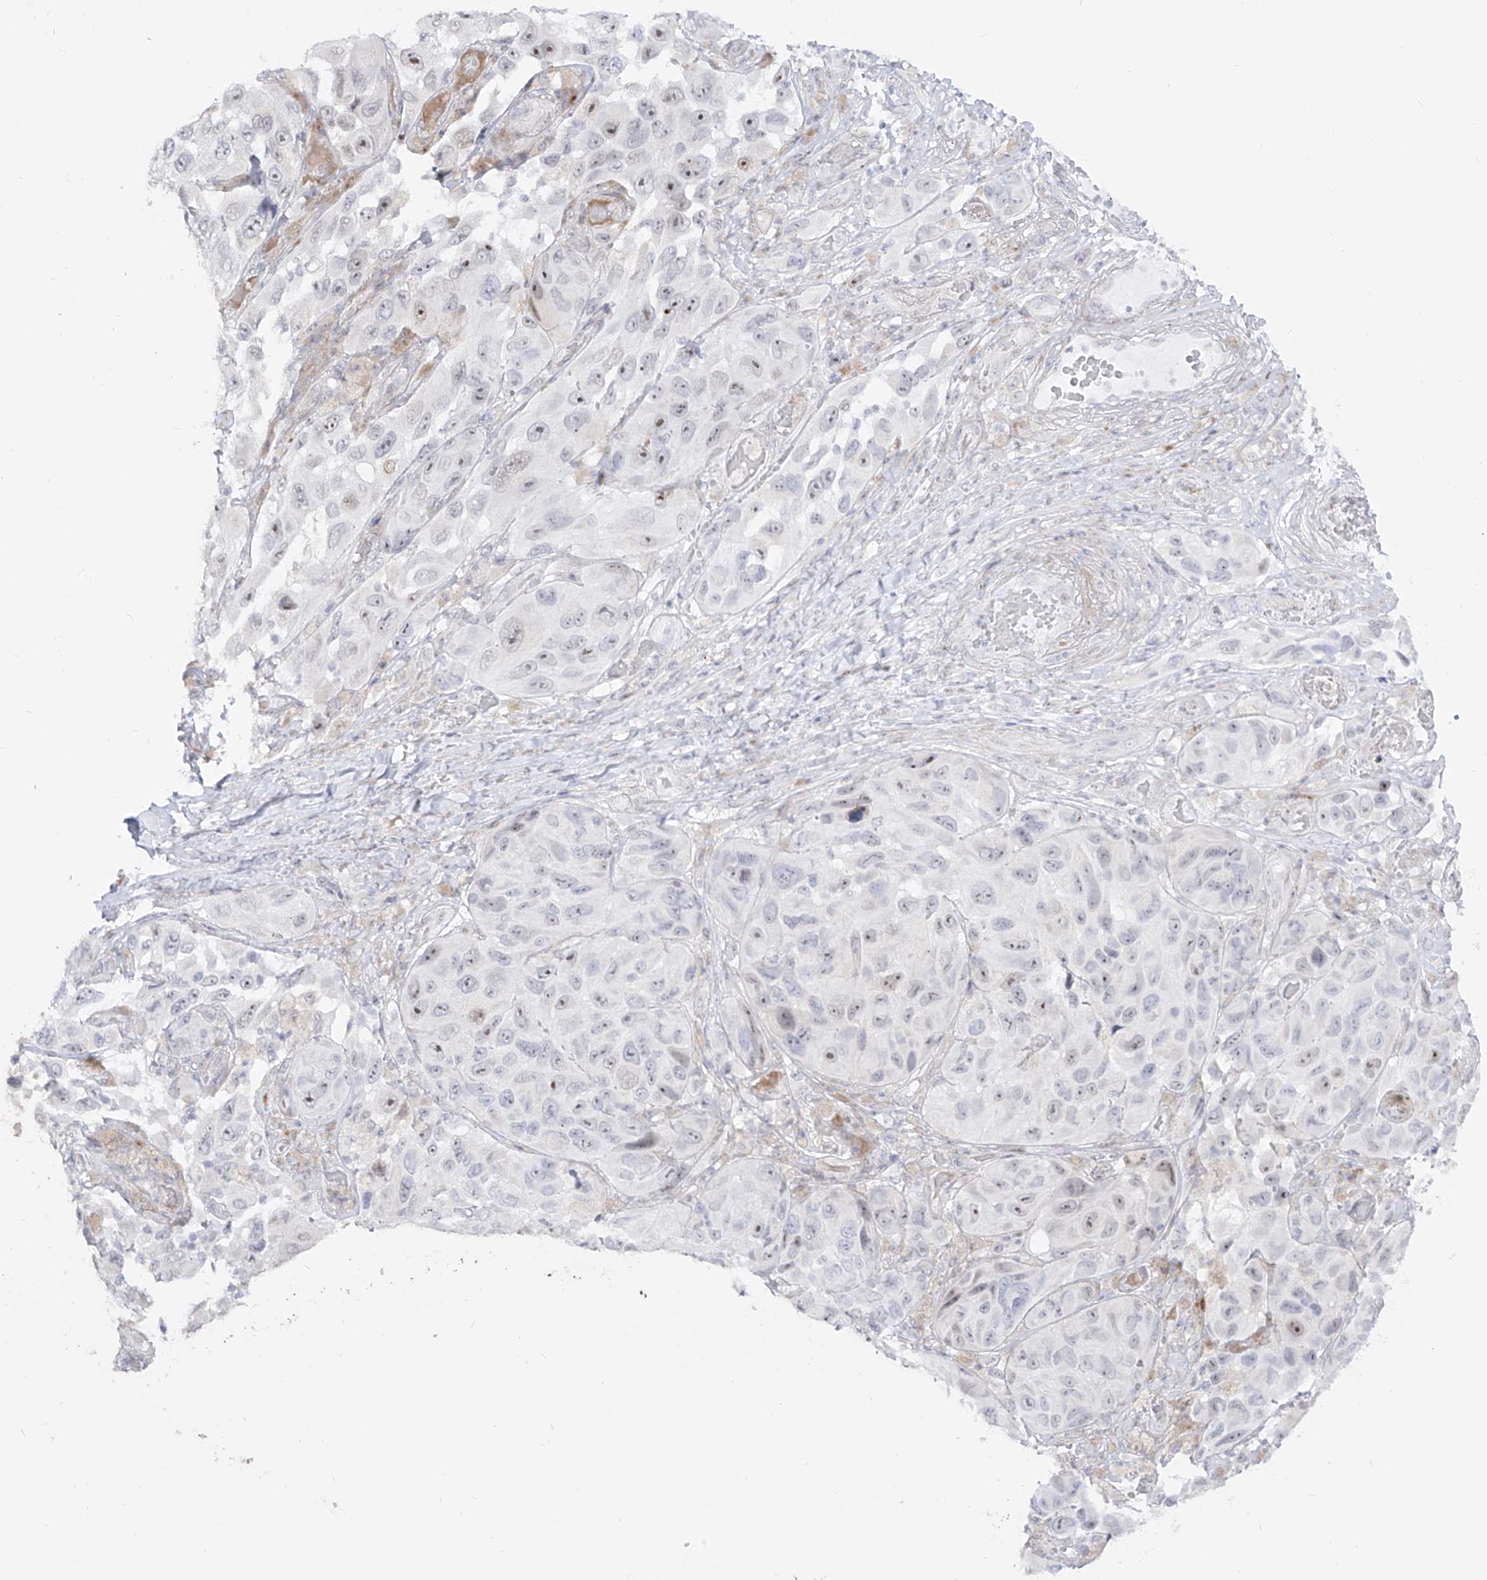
{"staining": {"intensity": "weak", "quantity": "<25%", "location": "nuclear"}, "tissue": "melanoma", "cell_type": "Tumor cells", "image_type": "cancer", "snomed": [{"axis": "morphology", "description": "Malignant melanoma, NOS"}, {"axis": "topography", "description": "Skin"}], "caption": "Histopathology image shows no protein positivity in tumor cells of melanoma tissue.", "gene": "ZNF180", "patient": {"sex": "female", "age": 73}}